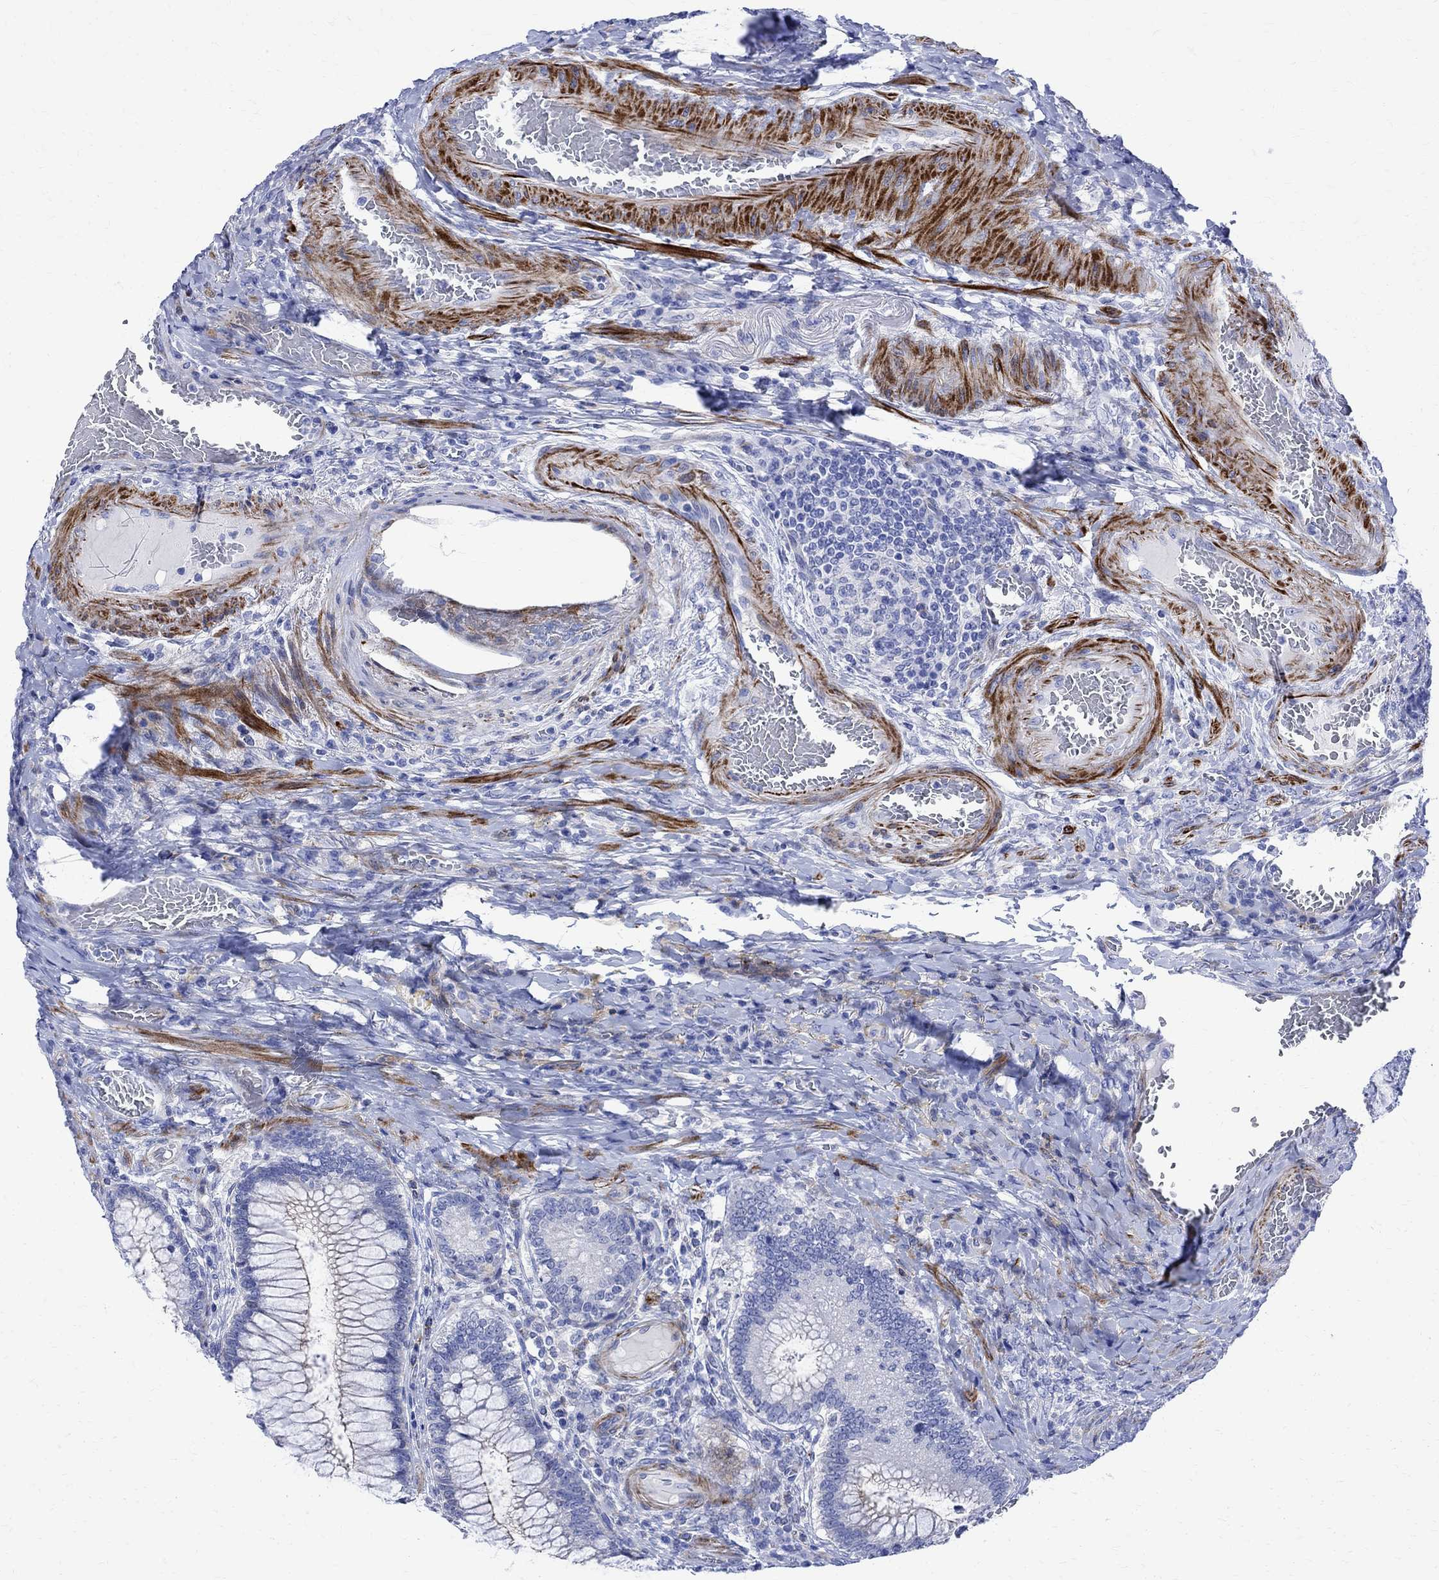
{"staining": {"intensity": "negative", "quantity": "none", "location": "none"}, "tissue": "colorectal cancer", "cell_type": "Tumor cells", "image_type": "cancer", "snomed": [{"axis": "morphology", "description": "Adenocarcinoma, NOS"}, {"axis": "topography", "description": "Colon"}], "caption": "There is no significant staining in tumor cells of colorectal cancer (adenocarcinoma).", "gene": "PARVB", "patient": {"sex": "female", "age": 86}}